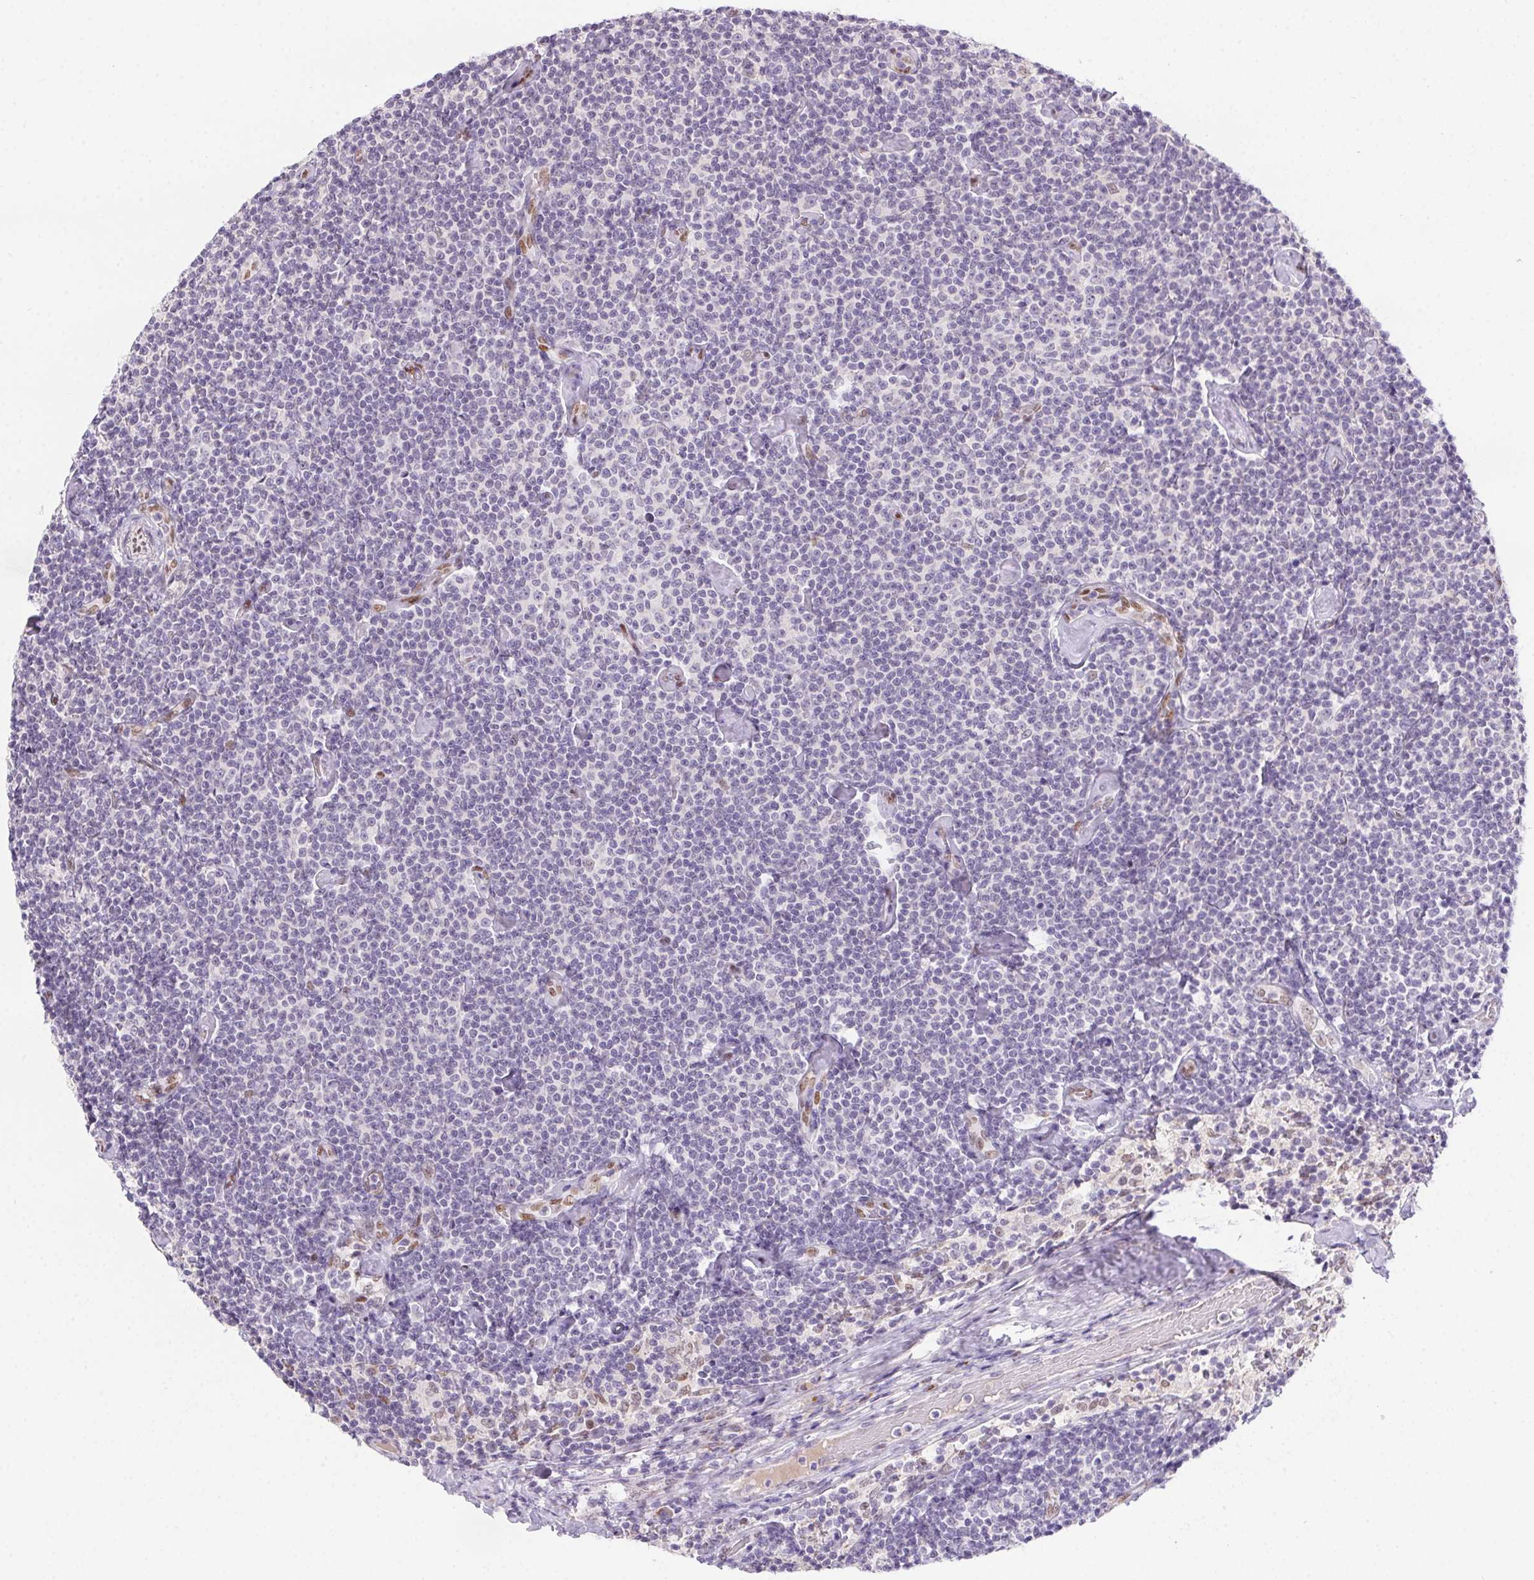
{"staining": {"intensity": "negative", "quantity": "none", "location": "none"}, "tissue": "lymphoma", "cell_type": "Tumor cells", "image_type": "cancer", "snomed": [{"axis": "morphology", "description": "Malignant lymphoma, non-Hodgkin's type, Low grade"}, {"axis": "topography", "description": "Lymph node"}], "caption": "IHC histopathology image of lymphoma stained for a protein (brown), which displays no expression in tumor cells. (DAB (3,3'-diaminobenzidine) IHC visualized using brightfield microscopy, high magnification).", "gene": "SP9", "patient": {"sex": "male", "age": 81}}